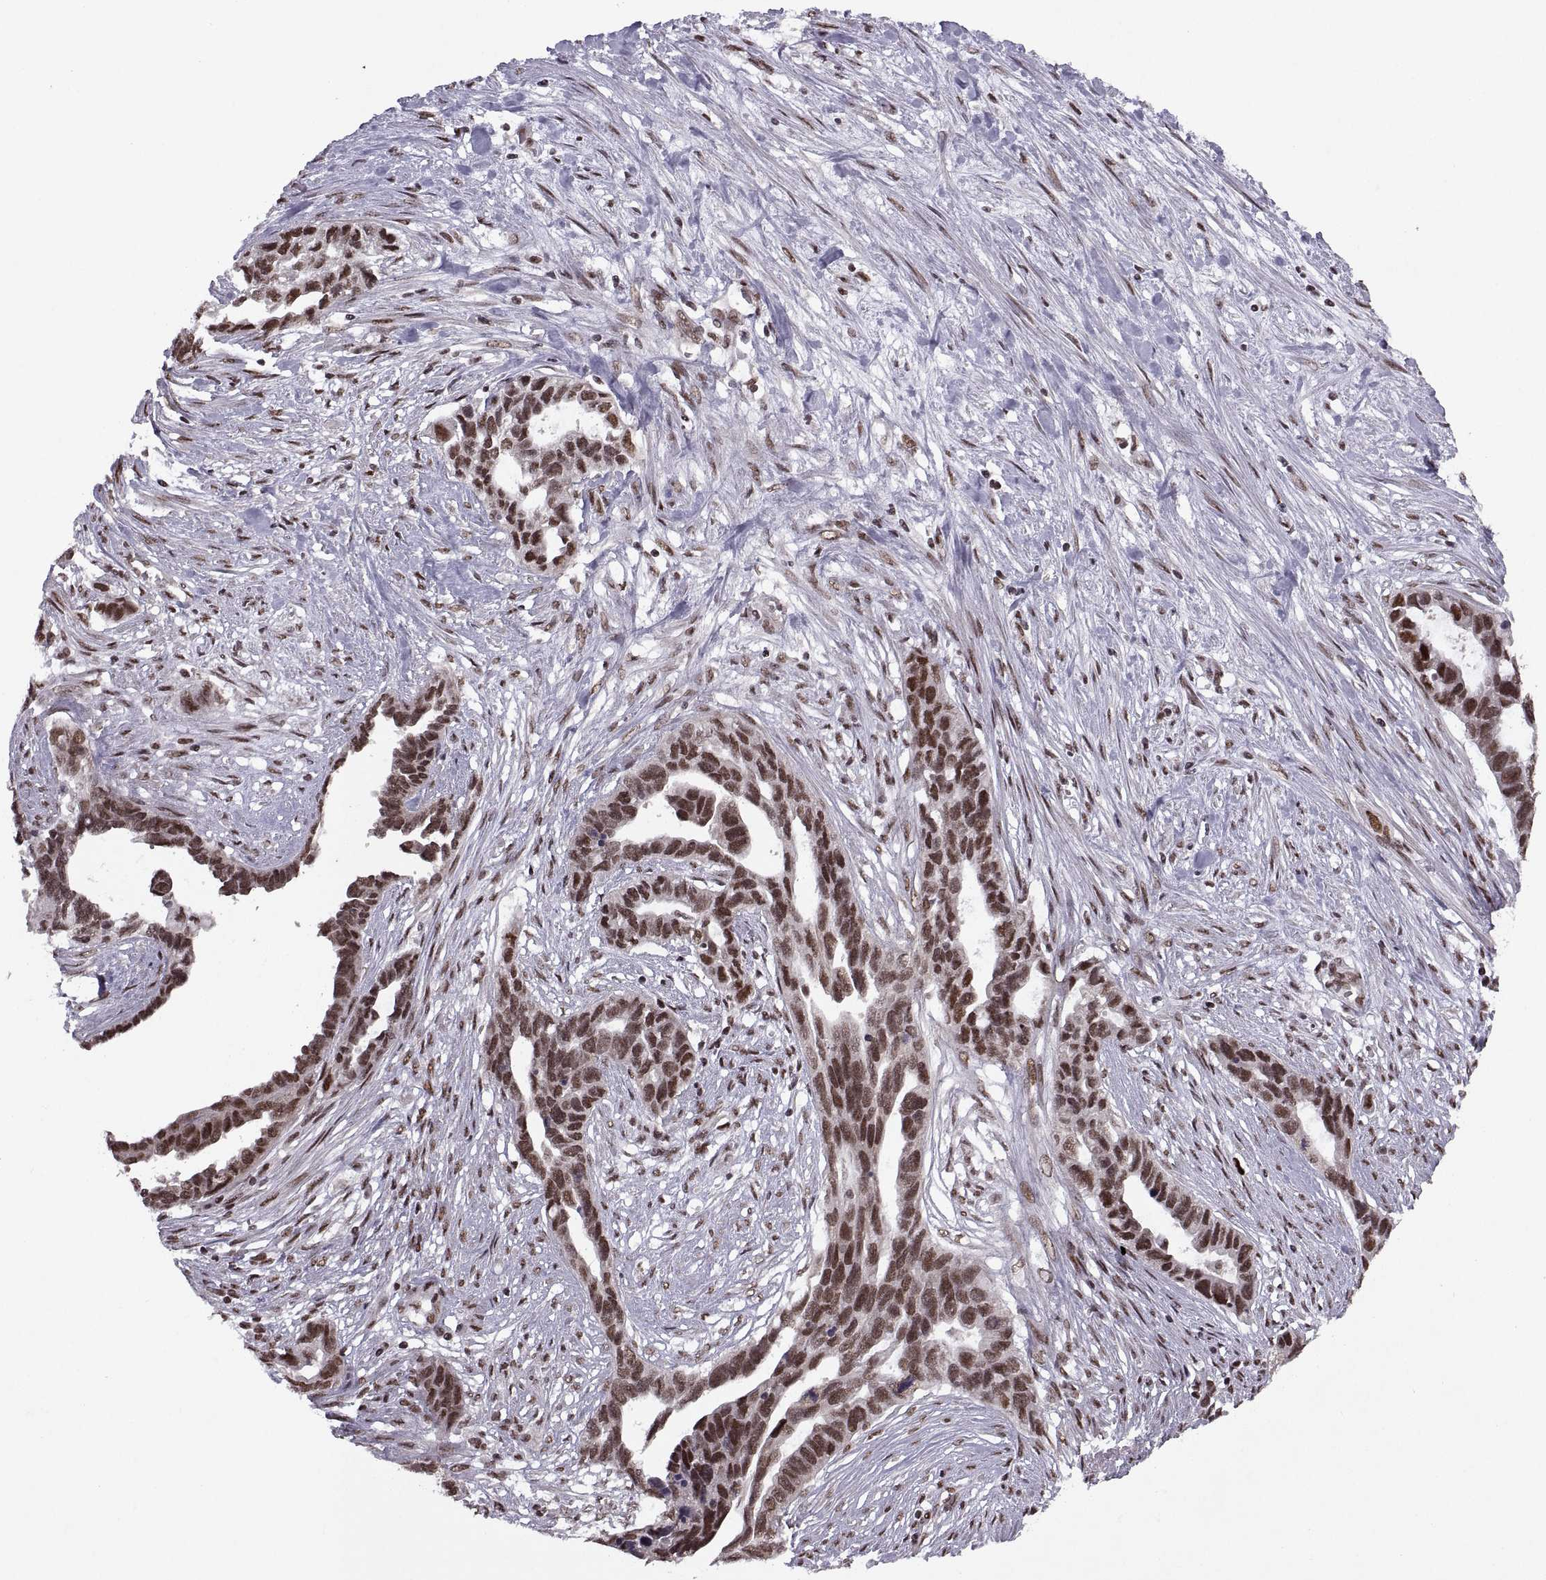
{"staining": {"intensity": "strong", "quantity": ">75%", "location": "nuclear"}, "tissue": "ovarian cancer", "cell_type": "Tumor cells", "image_type": "cancer", "snomed": [{"axis": "morphology", "description": "Cystadenocarcinoma, serous, NOS"}, {"axis": "topography", "description": "Ovary"}], "caption": "An IHC image of neoplastic tissue is shown. Protein staining in brown shows strong nuclear positivity in ovarian serous cystadenocarcinoma within tumor cells.", "gene": "MT1E", "patient": {"sex": "female", "age": 54}}